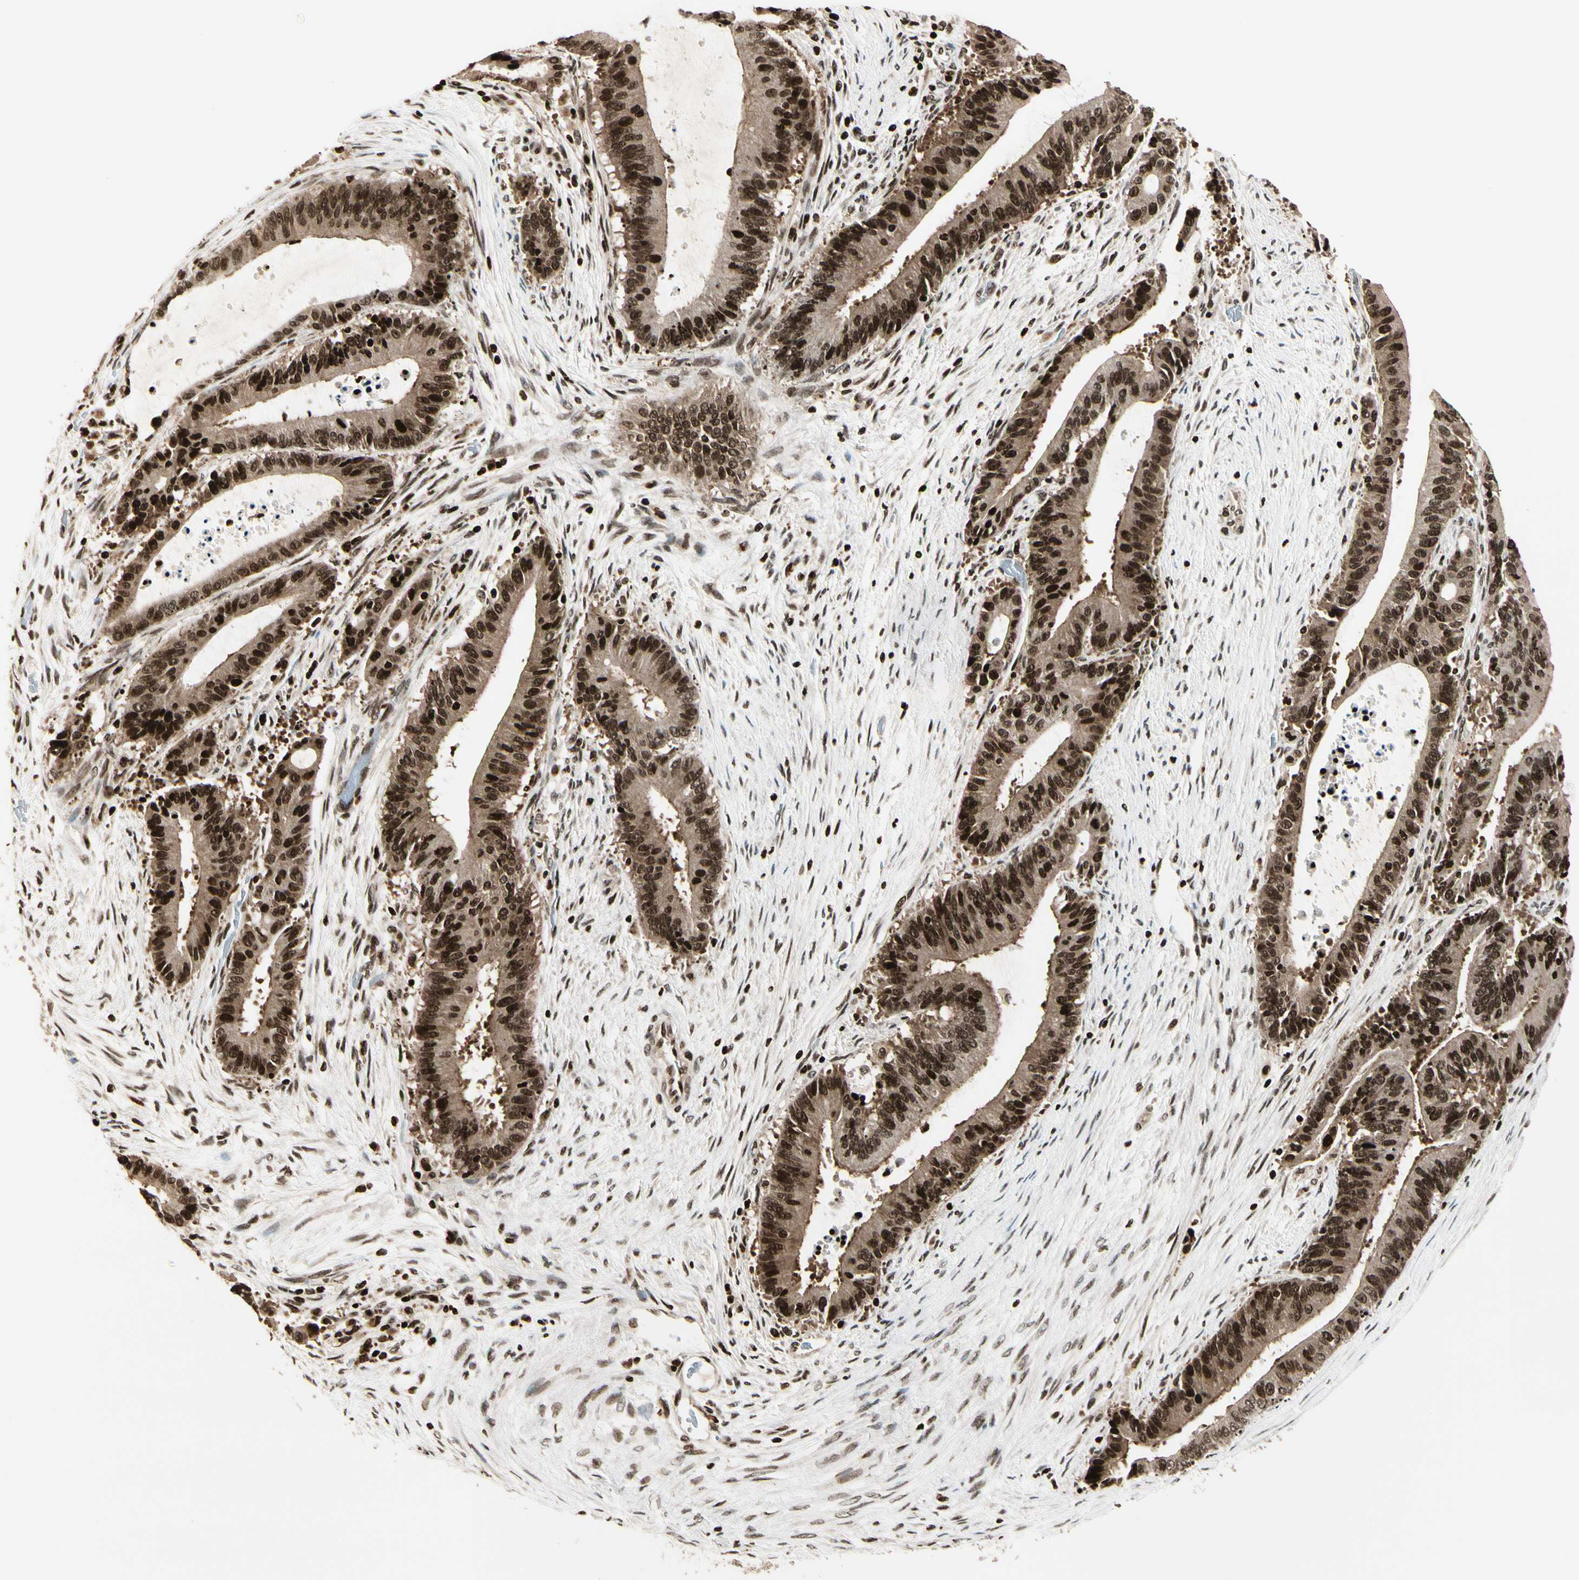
{"staining": {"intensity": "strong", "quantity": ">75%", "location": "cytoplasmic/membranous,nuclear"}, "tissue": "liver cancer", "cell_type": "Tumor cells", "image_type": "cancer", "snomed": [{"axis": "morphology", "description": "Cholangiocarcinoma"}, {"axis": "topography", "description": "Liver"}], "caption": "Immunohistochemistry (DAB (3,3'-diaminobenzidine)) staining of human cholangiocarcinoma (liver) displays strong cytoplasmic/membranous and nuclear protein positivity in approximately >75% of tumor cells.", "gene": "TSHZ3", "patient": {"sex": "female", "age": 73}}